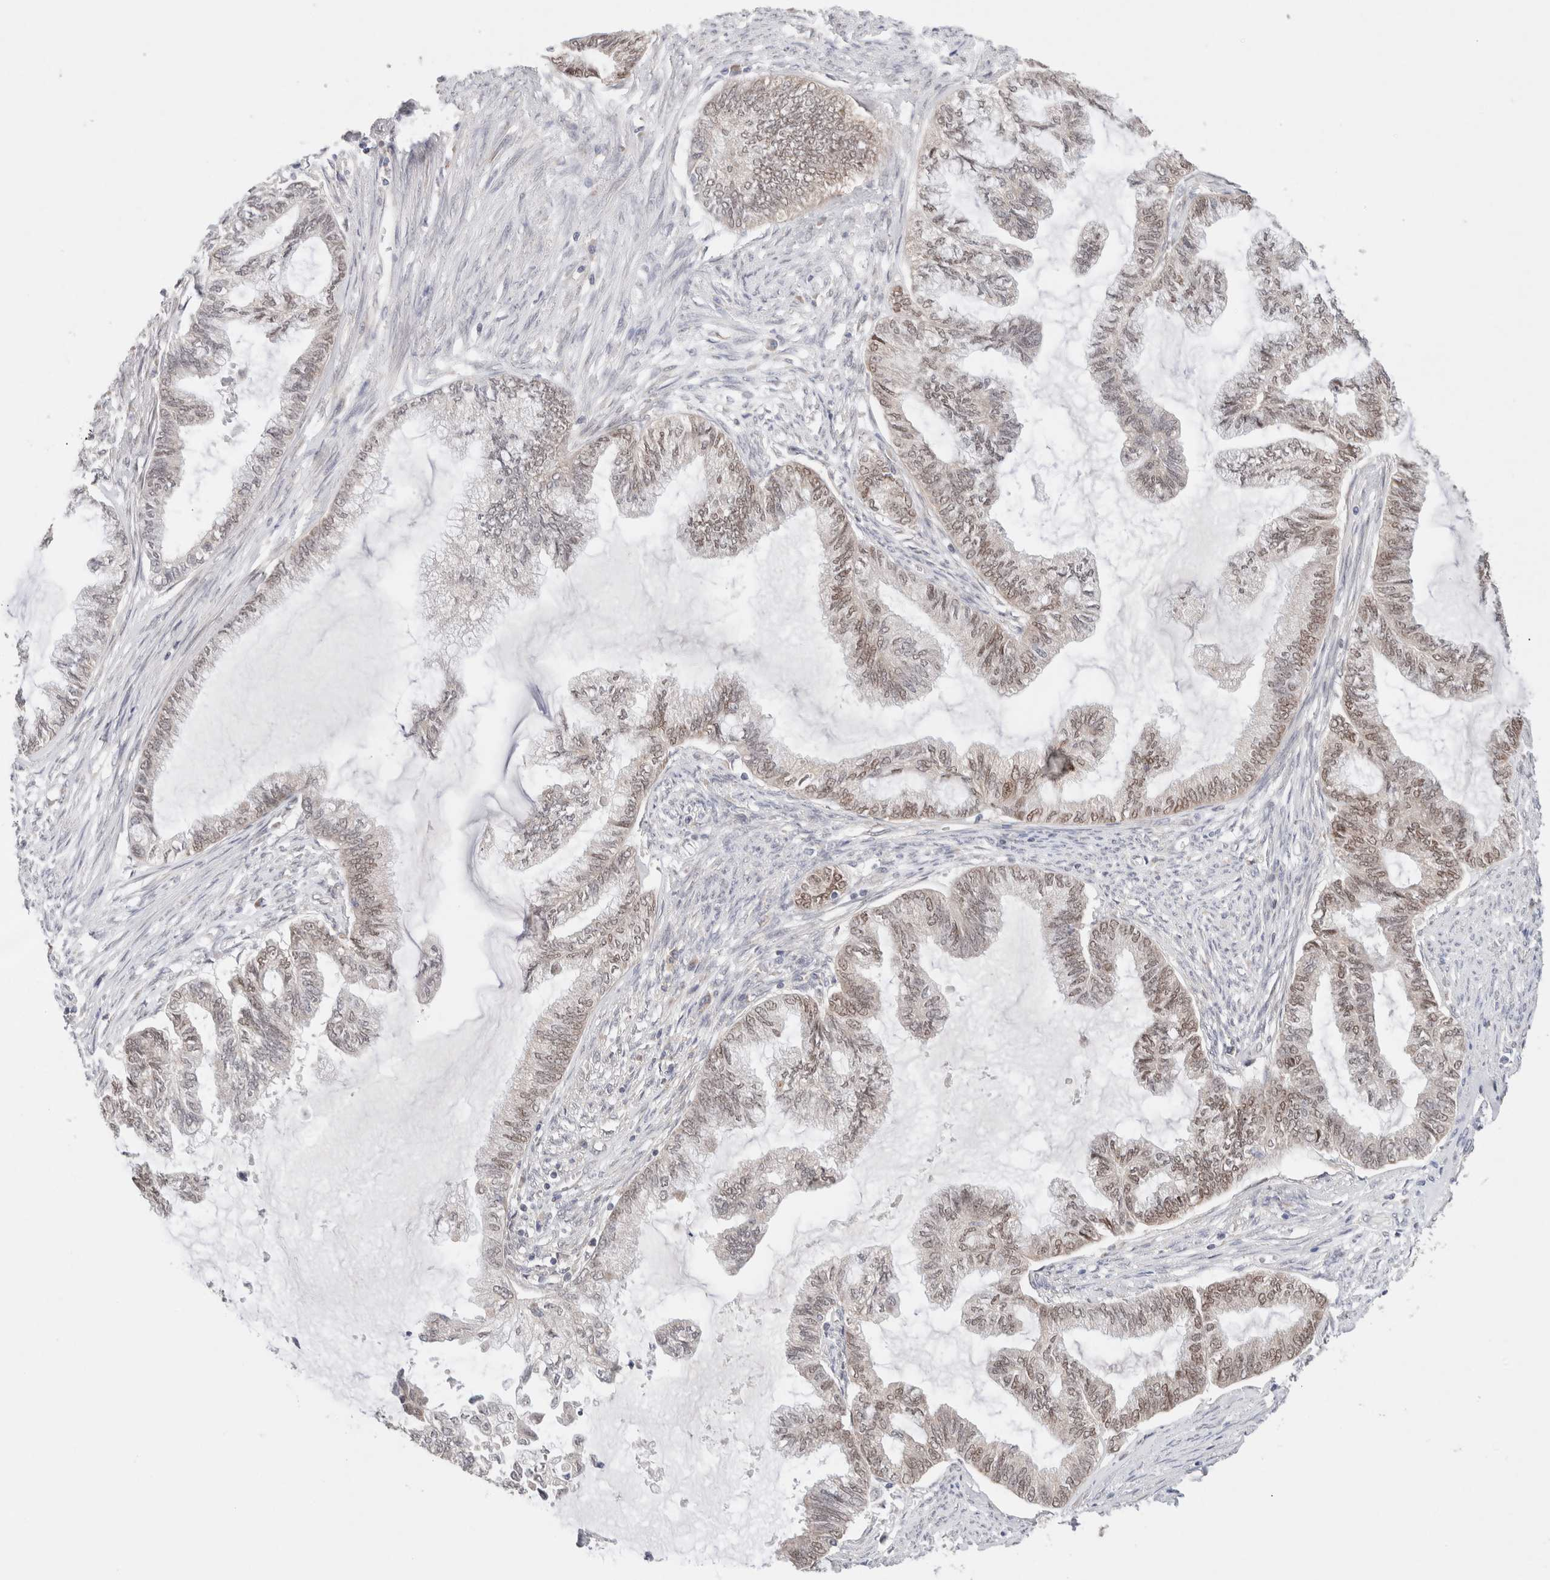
{"staining": {"intensity": "weak", "quantity": ">75%", "location": "nuclear"}, "tissue": "endometrial cancer", "cell_type": "Tumor cells", "image_type": "cancer", "snomed": [{"axis": "morphology", "description": "Adenocarcinoma, NOS"}, {"axis": "topography", "description": "Endometrium"}], "caption": "This is a histology image of immunohistochemistry (IHC) staining of endometrial adenocarcinoma, which shows weak positivity in the nuclear of tumor cells.", "gene": "ERI3", "patient": {"sex": "female", "age": 86}}